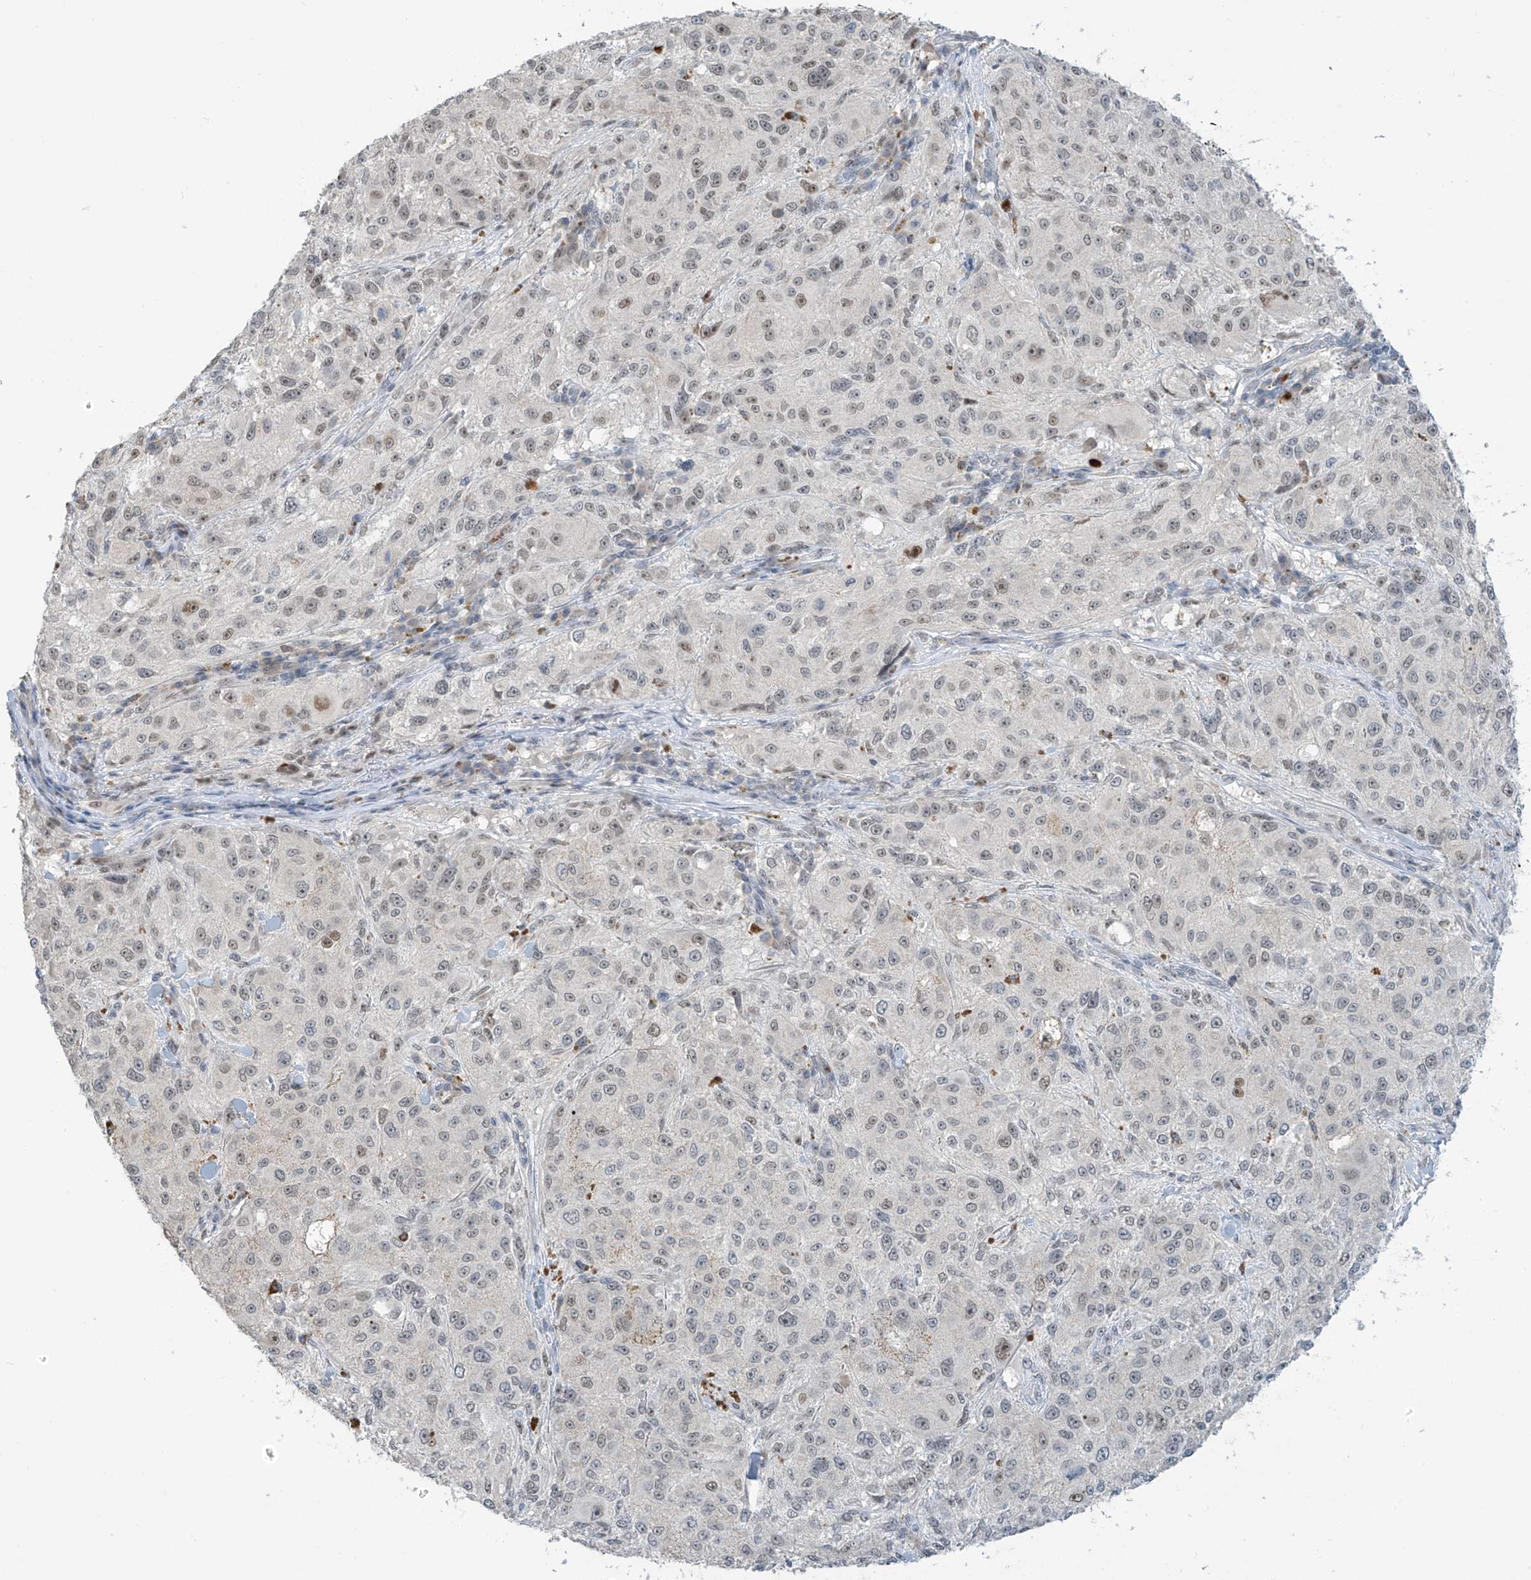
{"staining": {"intensity": "weak", "quantity": "25%-75%", "location": "nuclear"}, "tissue": "melanoma", "cell_type": "Tumor cells", "image_type": "cancer", "snomed": [{"axis": "morphology", "description": "Necrosis, NOS"}, {"axis": "morphology", "description": "Malignant melanoma, NOS"}, {"axis": "topography", "description": "Skin"}], "caption": "Immunohistochemistry micrograph of human melanoma stained for a protein (brown), which reveals low levels of weak nuclear staining in about 25%-75% of tumor cells.", "gene": "METAP1D", "patient": {"sex": "female", "age": 87}}